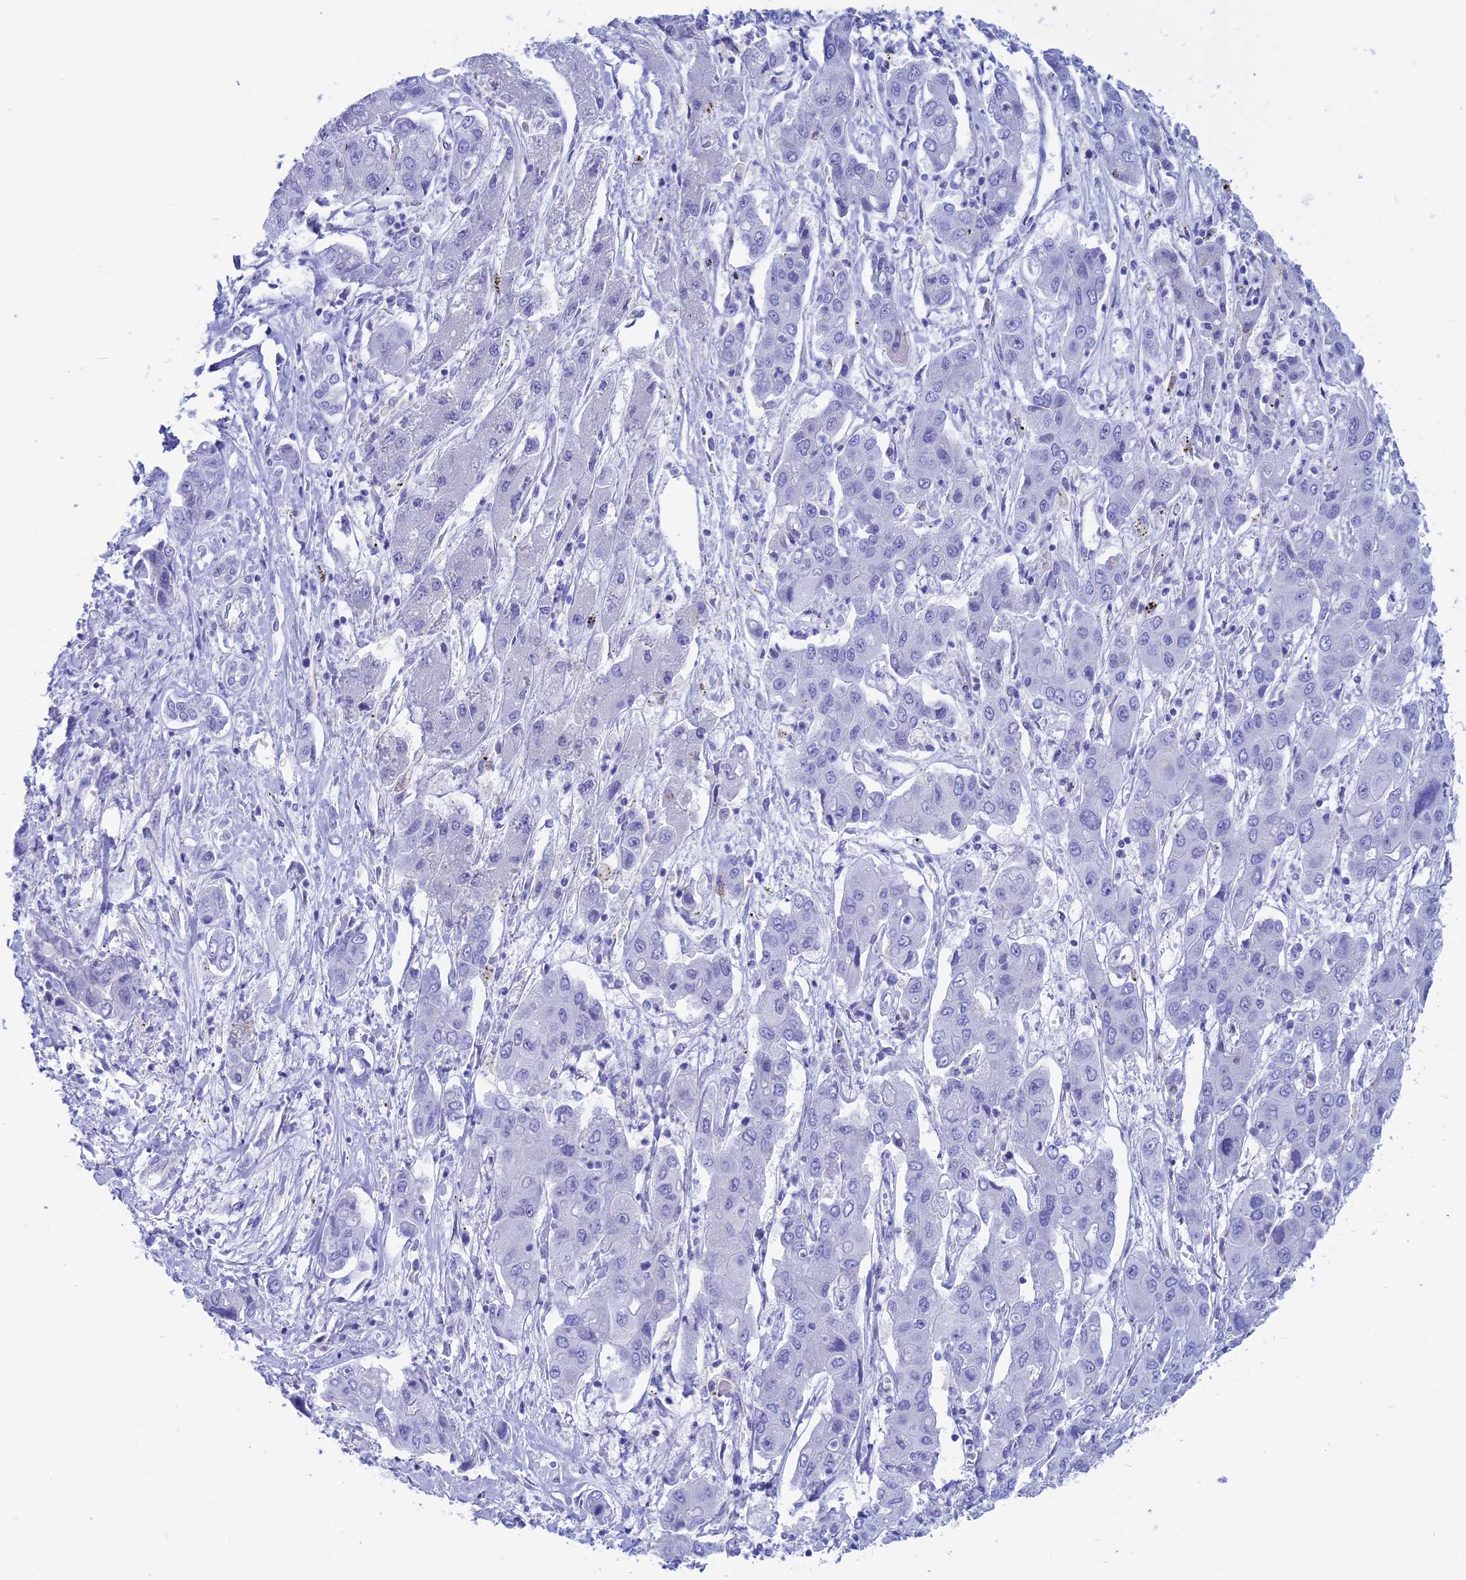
{"staining": {"intensity": "negative", "quantity": "none", "location": "none"}, "tissue": "liver cancer", "cell_type": "Tumor cells", "image_type": "cancer", "snomed": [{"axis": "morphology", "description": "Cholangiocarcinoma"}, {"axis": "topography", "description": "Liver"}], "caption": "IHC histopathology image of cholangiocarcinoma (liver) stained for a protein (brown), which reveals no positivity in tumor cells. (Immunohistochemistry (ihc), brightfield microscopy, high magnification).", "gene": "GNGT2", "patient": {"sex": "male", "age": 67}}